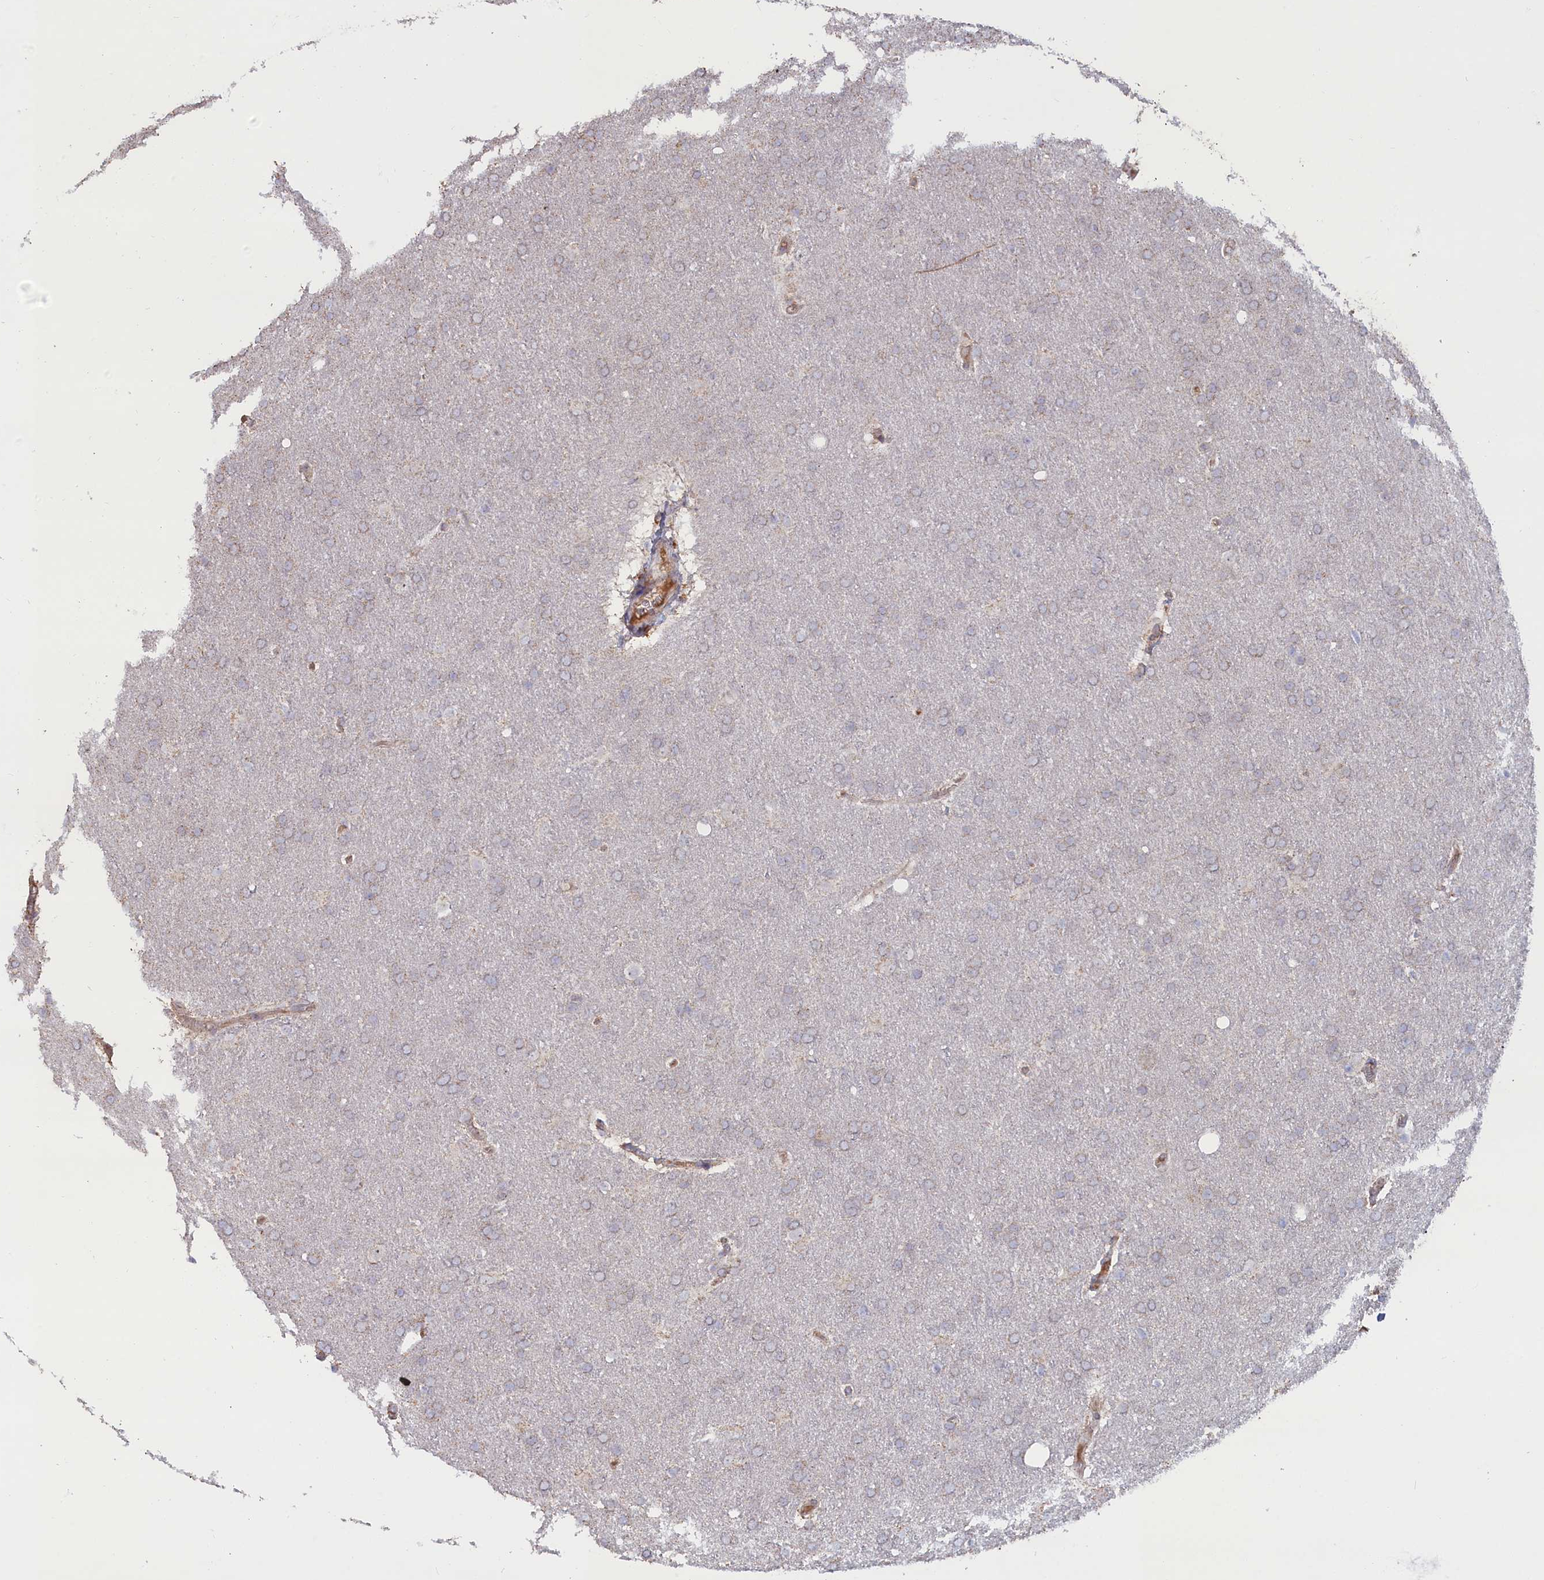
{"staining": {"intensity": "negative", "quantity": "none", "location": "none"}, "tissue": "glioma", "cell_type": "Tumor cells", "image_type": "cancer", "snomed": [{"axis": "morphology", "description": "Glioma, malignant, Low grade"}, {"axis": "topography", "description": "Brain"}], "caption": "There is no significant positivity in tumor cells of malignant glioma (low-grade). (Brightfield microscopy of DAB IHC at high magnification).", "gene": "ZNF816", "patient": {"sex": "female", "age": 32}}